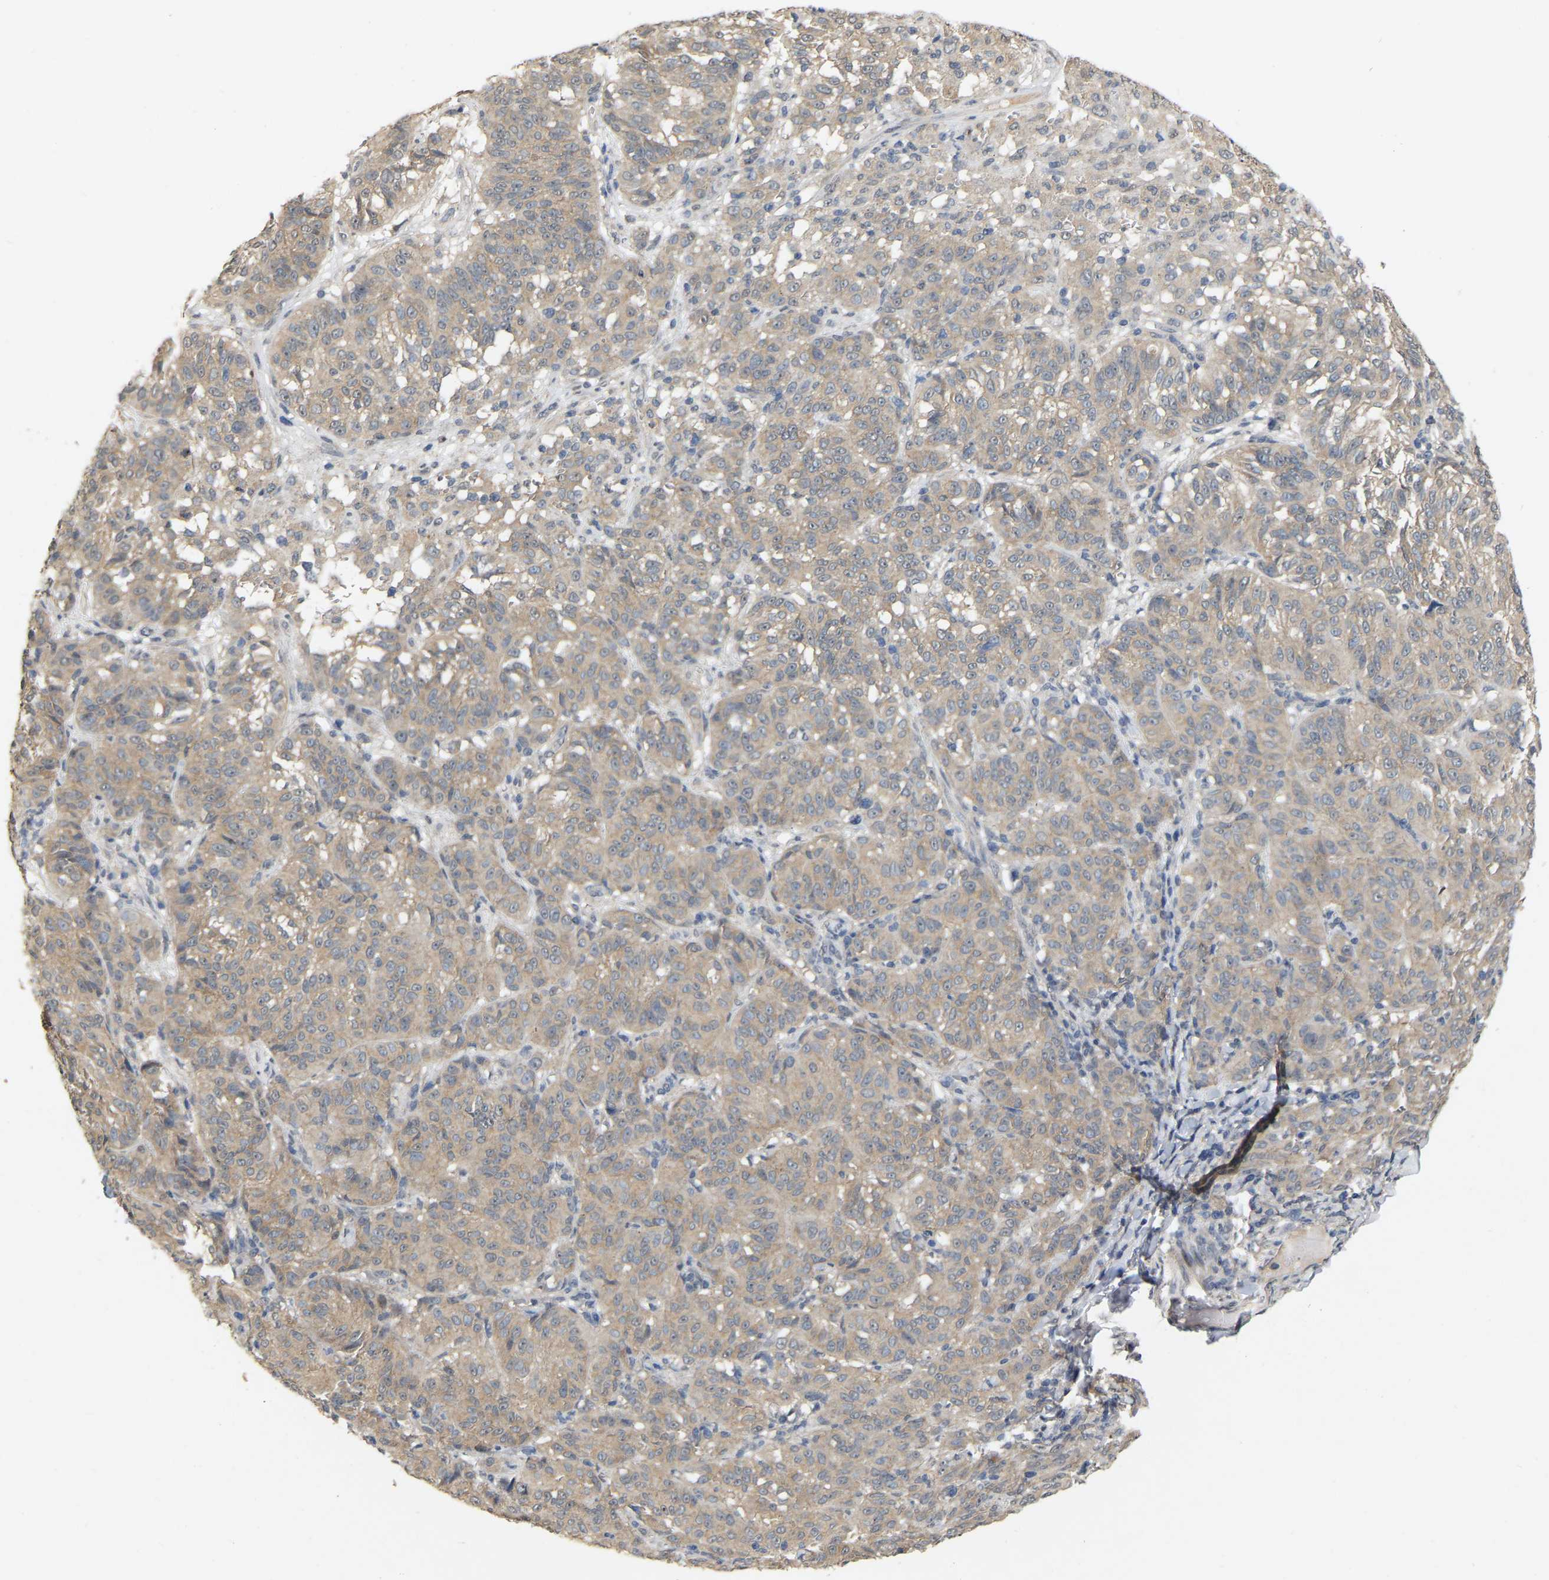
{"staining": {"intensity": "weak", "quantity": ">75%", "location": "cytoplasmic/membranous"}, "tissue": "melanoma", "cell_type": "Tumor cells", "image_type": "cancer", "snomed": [{"axis": "morphology", "description": "Malignant melanoma, NOS"}, {"axis": "topography", "description": "Skin"}], "caption": "Immunohistochemistry of human melanoma shows low levels of weak cytoplasmic/membranous positivity in approximately >75% of tumor cells. (Brightfield microscopy of DAB IHC at high magnification).", "gene": "RUVBL1", "patient": {"sex": "female", "age": 72}}